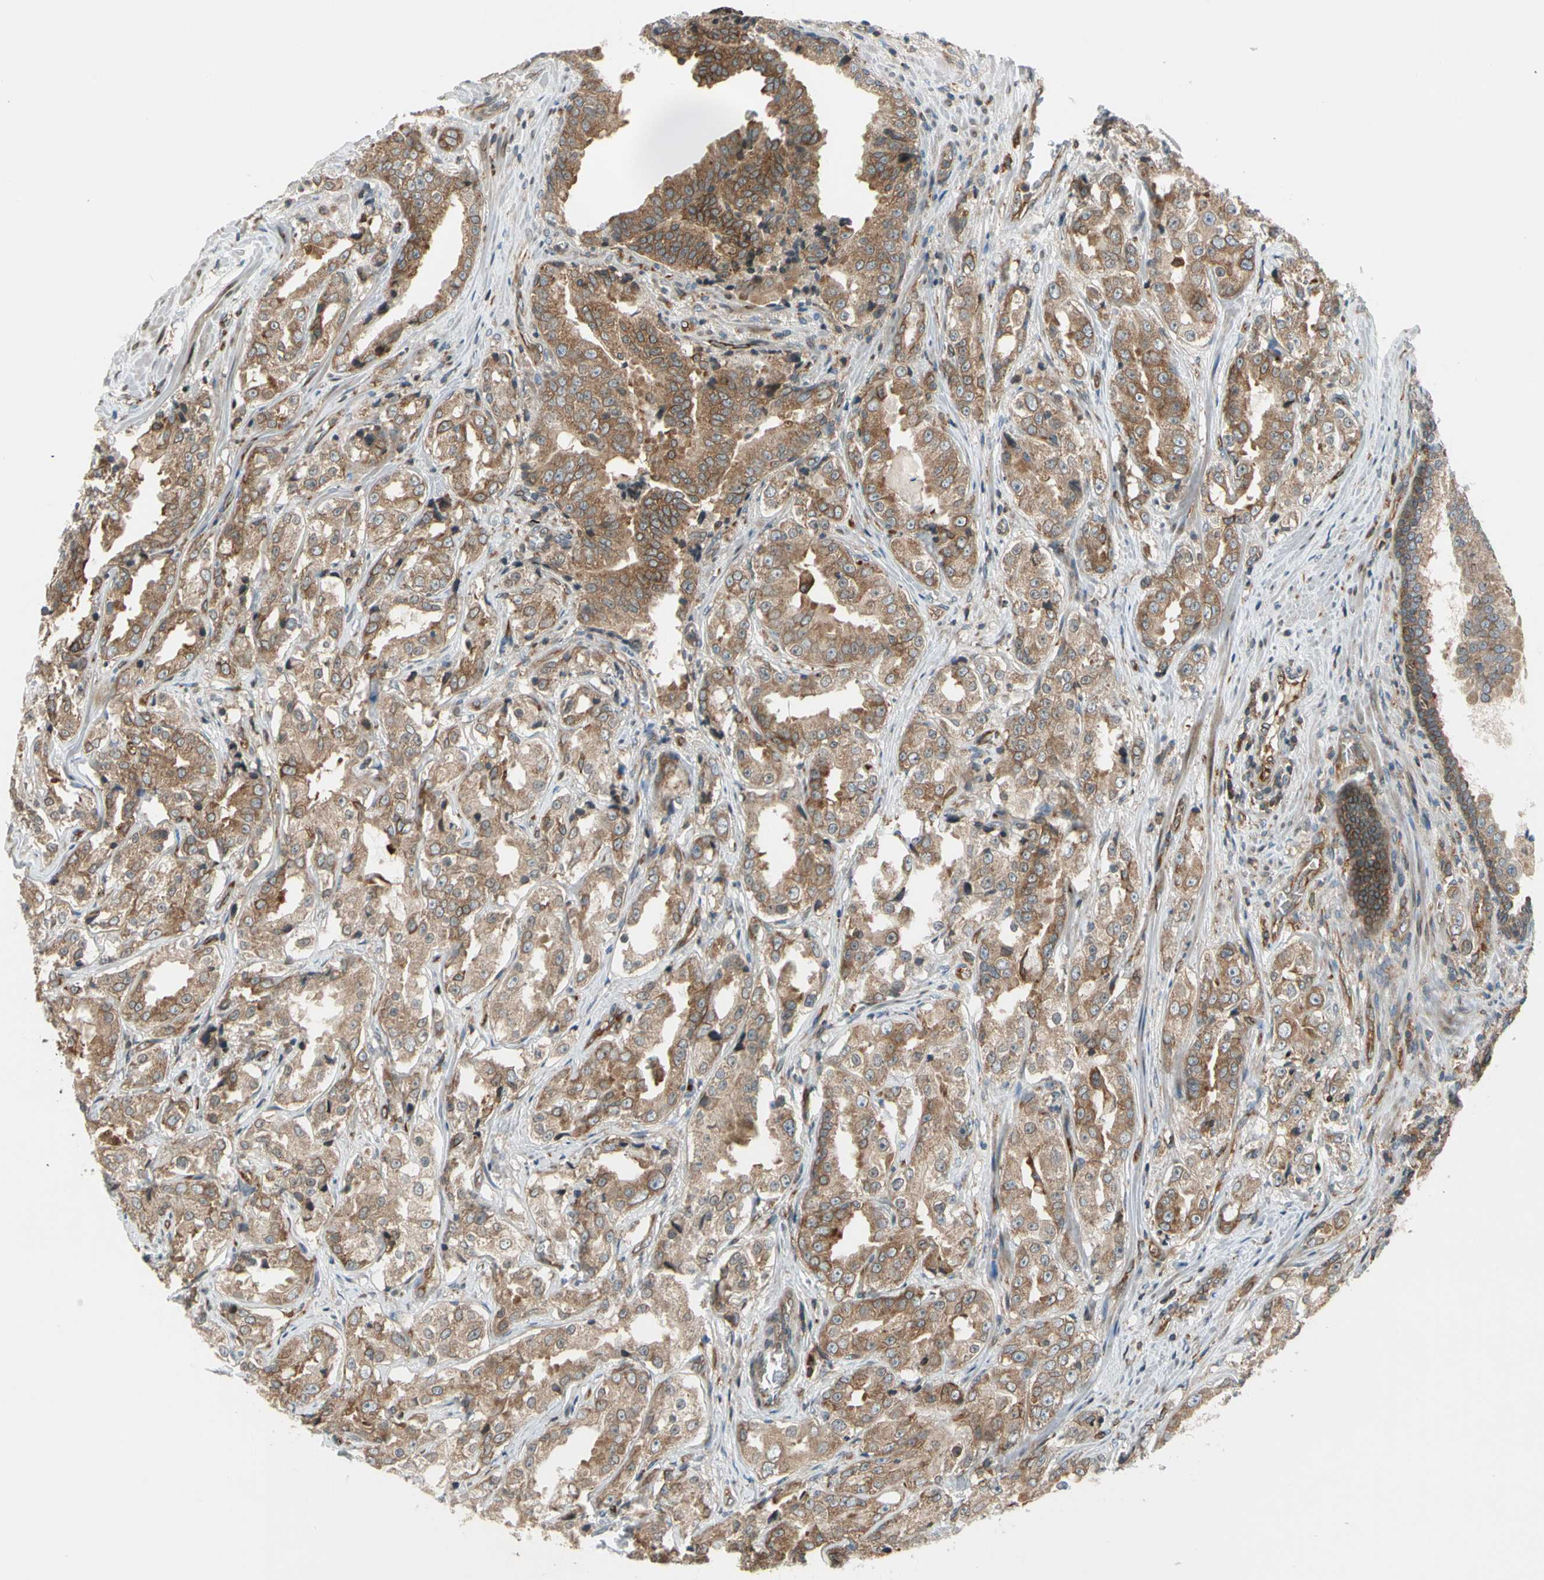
{"staining": {"intensity": "moderate", "quantity": ">75%", "location": "cytoplasmic/membranous"}, "tissue": "prostate cancer", "cell_type": "Tumor cells", "image_type": "cancer", "snomed": [{"axis": "morphology", "description": "Adenocarcinoma, High grade"}, {"axis": "topography", "description": "Prostate"}], "caption": "Moderate cytoplasmic/membranous positivity is seen in approximately >75% of tumor cells in high-grade adenocarcinoma (prostate).", "gene": "TRIO", "patient": {"sex": "male", "age": 73}}